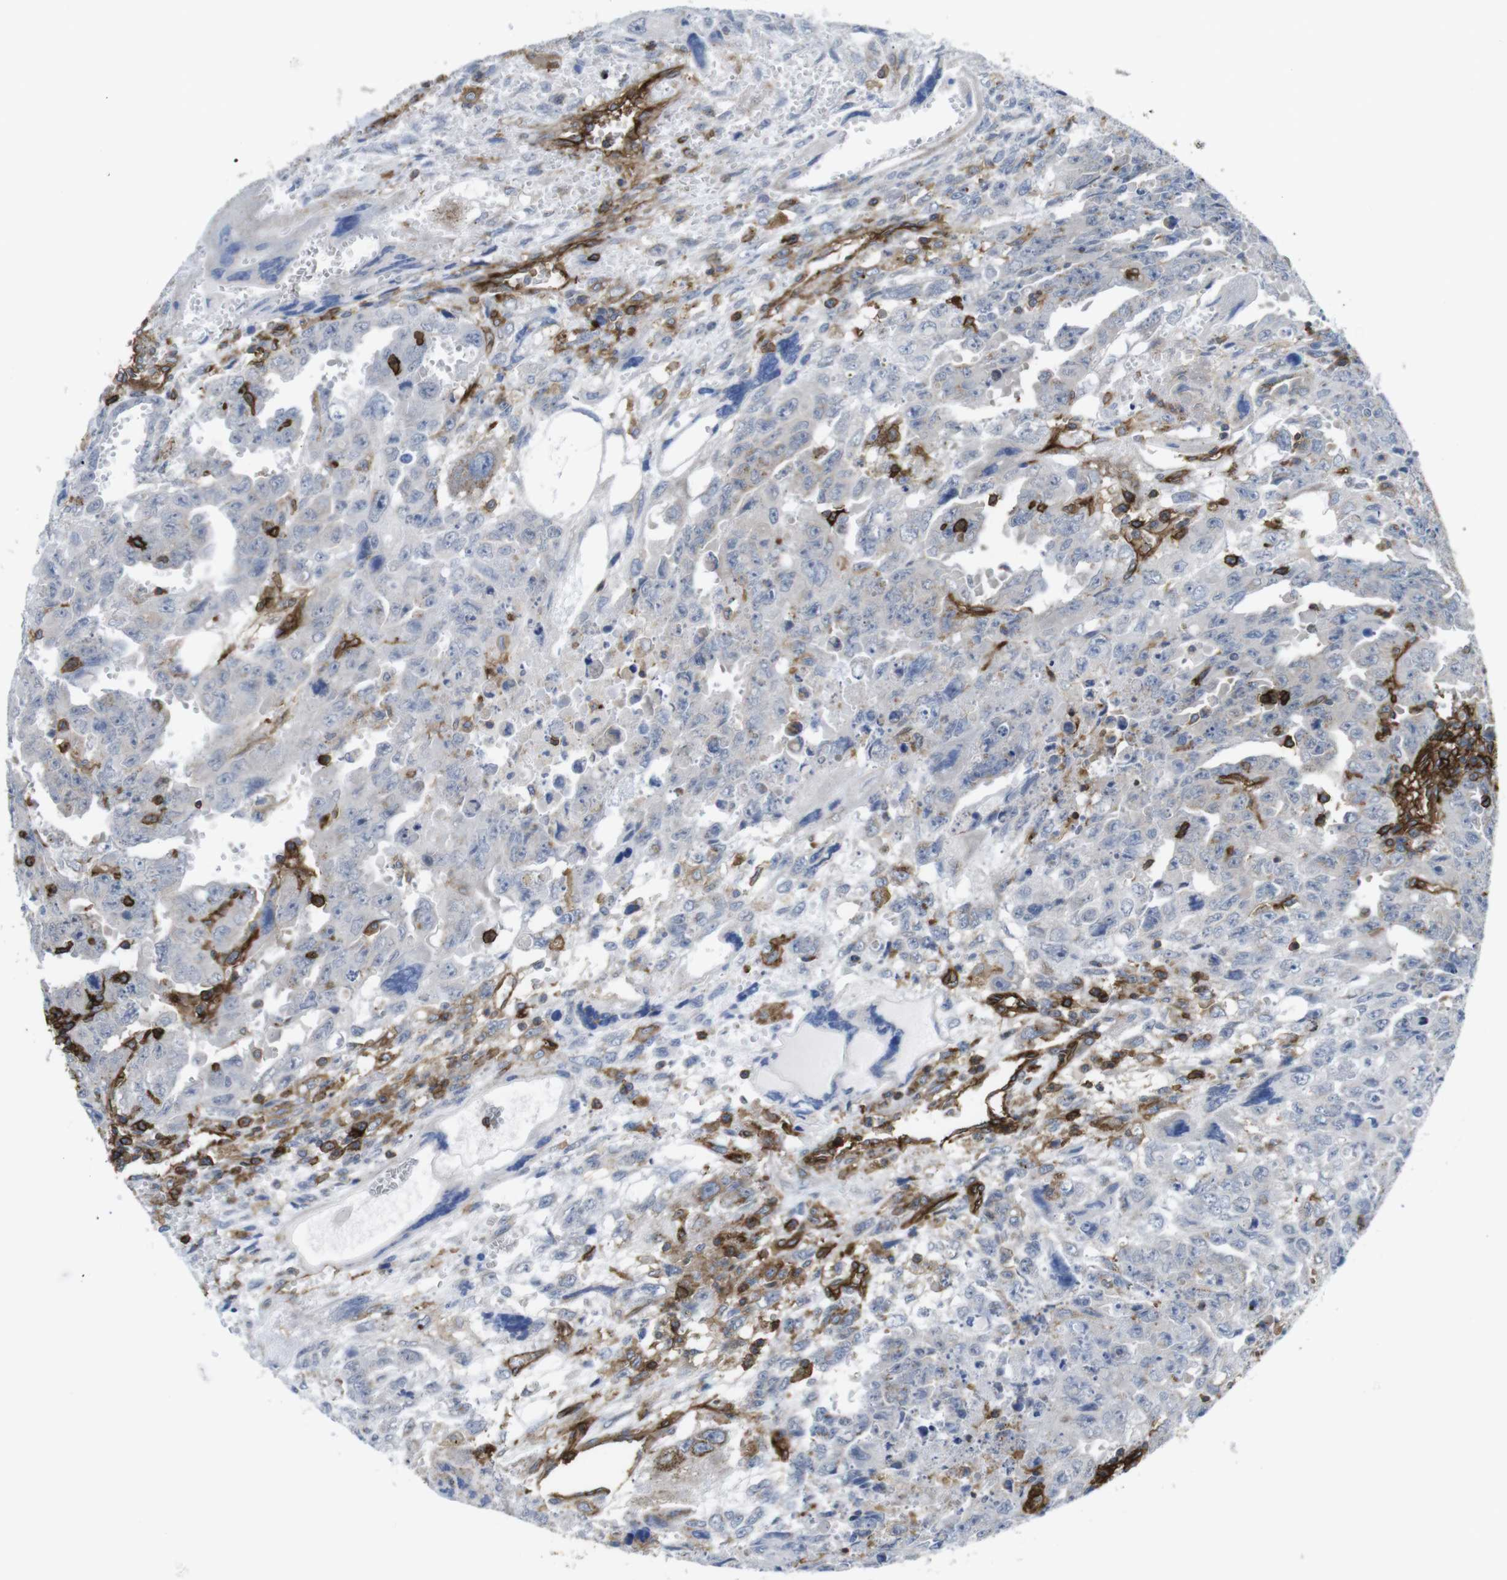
{"staining": {"intensity": "weak", "quantity": "<25%", "location": "cytoplasmic/membranous"}, "tissue": "testis cancer", "cell_type": "Tumor cells", "image_type": "cancer", "snomed": [{"axis": "morphology", "description": "Carcinoma, Embryonal, NOS"}, {"axis": "topography", "description": "Testis"}], "caption": "Testis cancer (embryonal carcinoma) was stained to show a protein in brown. There is no significant staining in tumor cells.", "gene": "CCR6", "patient": {"sex": "male", "age": 28}}